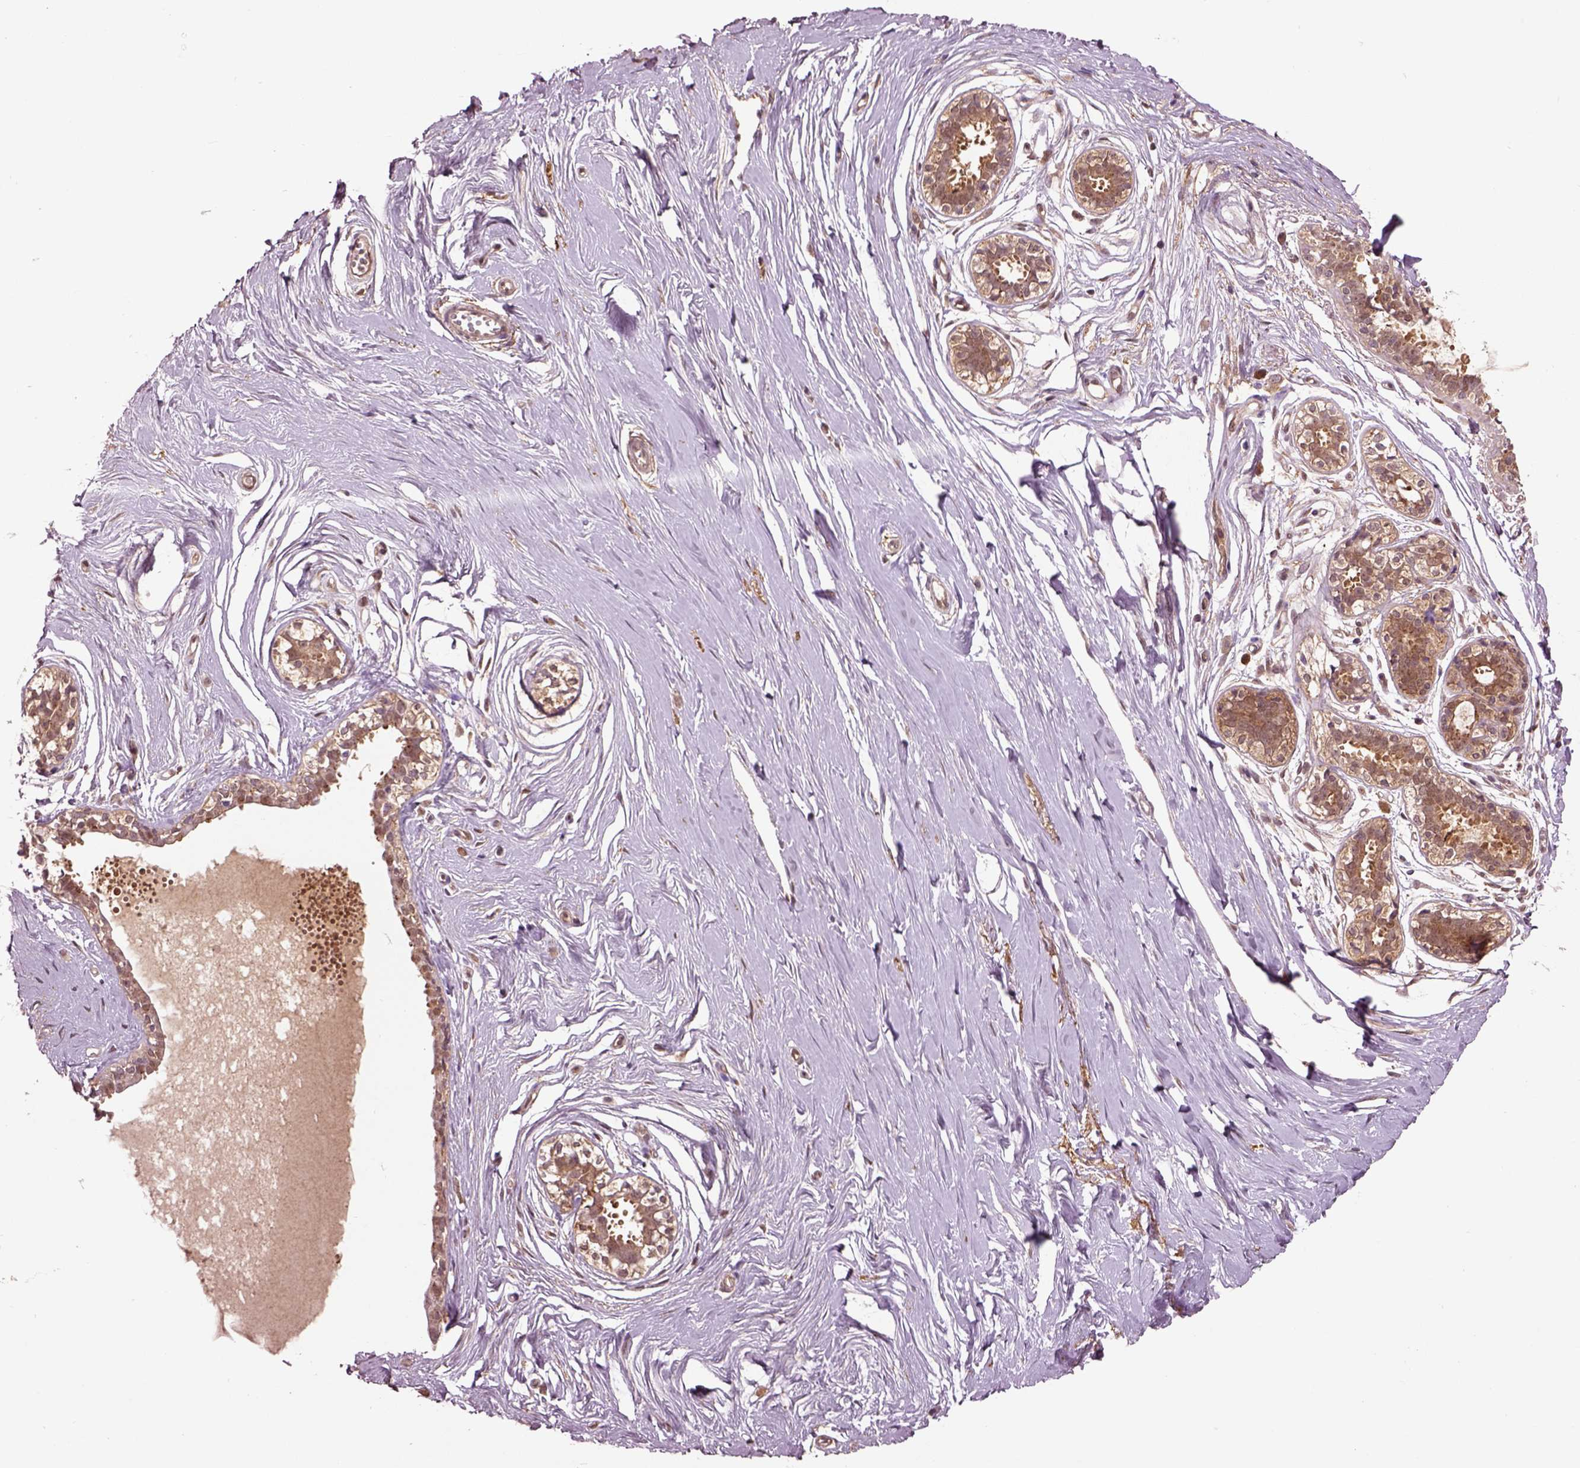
{"staining": {"intensity": "weak", "quantity": ">75%", "location": "cytoplasmic/membranous"}, "tissue": "breast", "cell_type": "Adipocytes", "image_type": "normal", "snomed": [{"axis": "morphology", "description": "Normal tissue, NOS"}, {"axis": "topography", "description": "Breast"}], "caption": "Immunohistochemical staining of benign human breast displays weak cytoplasmic/membranous protein staining in approximately >75% of adipocytes. (IHC, brightfield microscopy, high magnification).", "gene": "MDP1", "patient": {"sex": "female", "age": 49}}